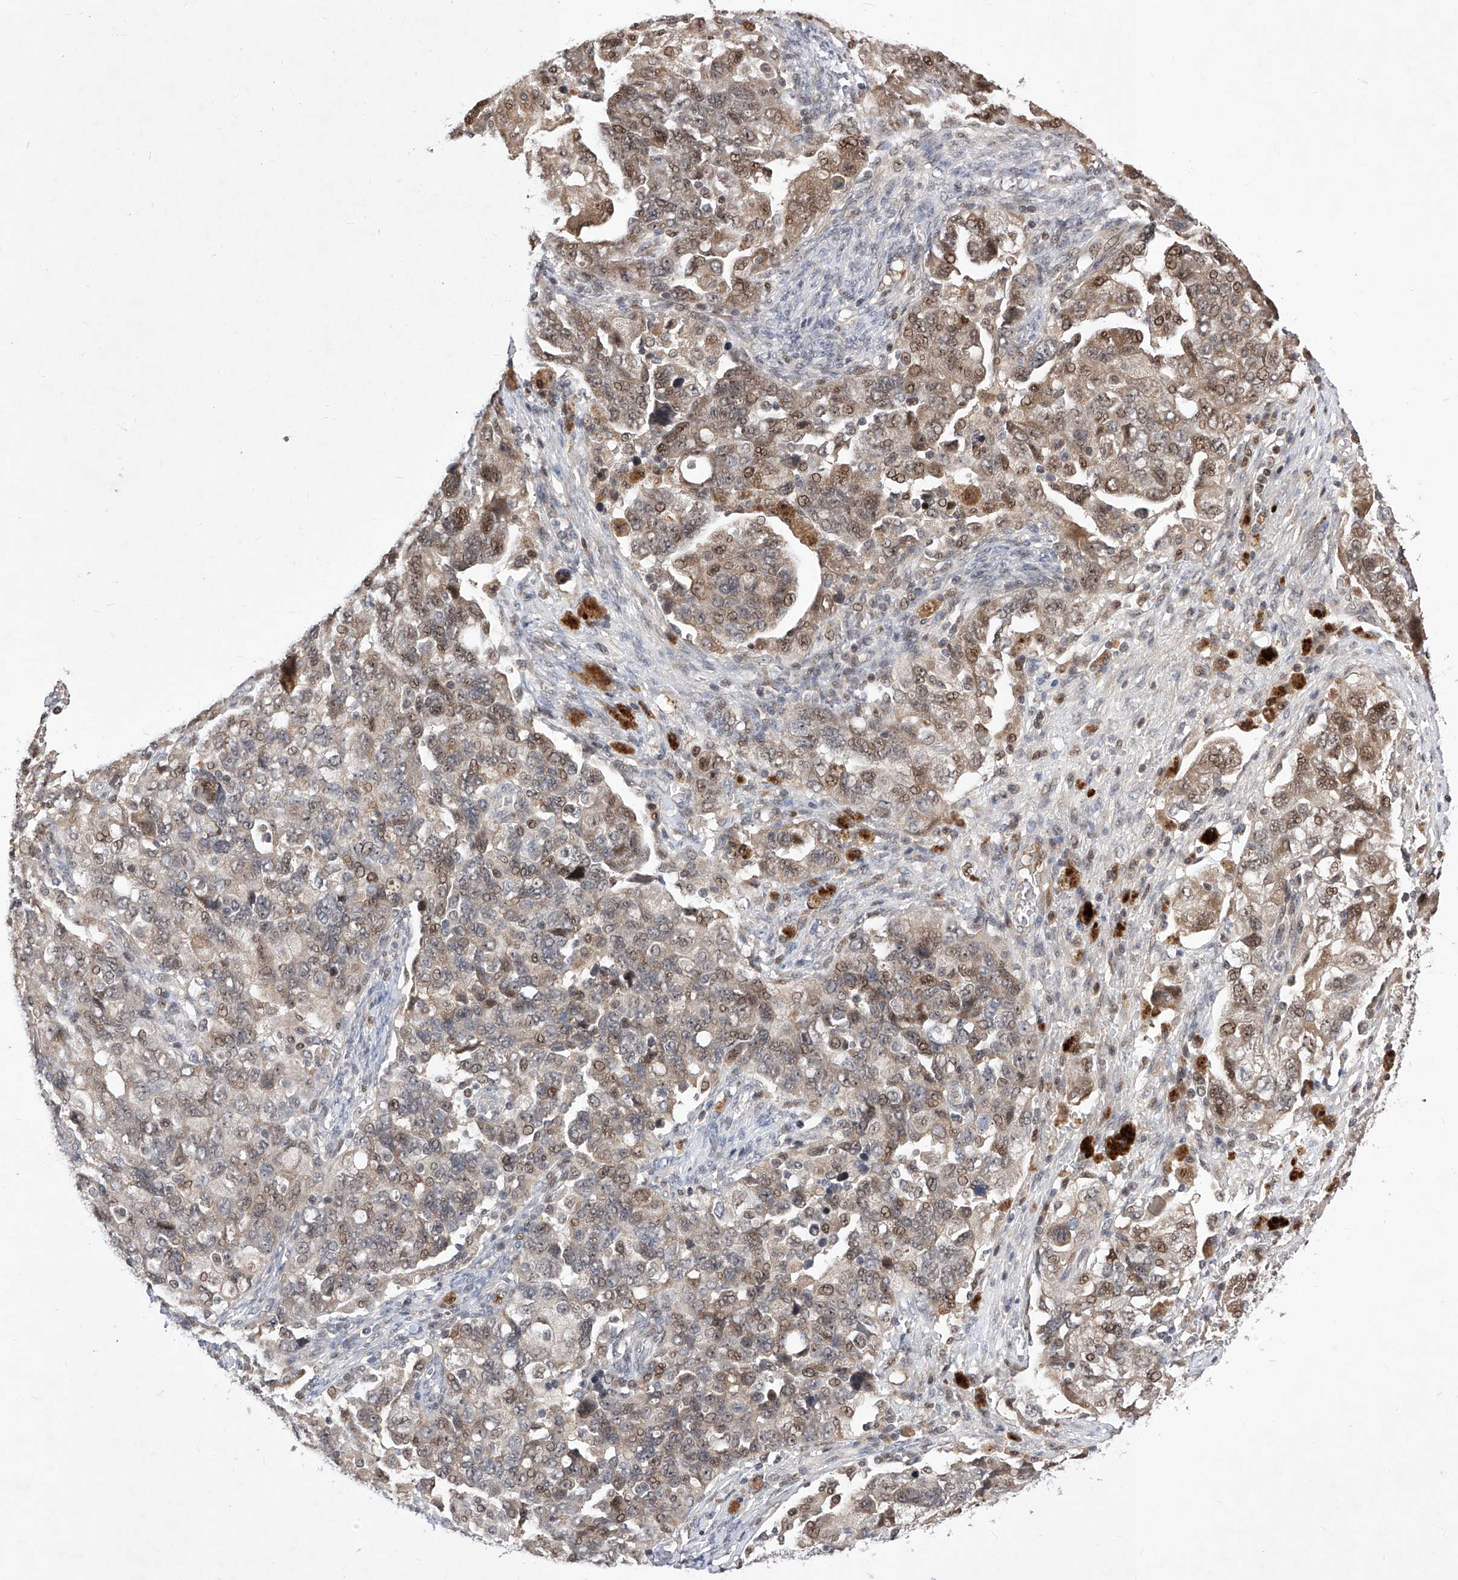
{"staining": {"intensity": "moderate", "quantity": ">75%", "location": "cytoplasmic/membranous,nuclear"}, "tissue": "ovarian cancer", "cell_type": "Tumor cells", "image_type": "cancer", "snomed": [{"axis": "morphology", "description": "Carcinoma, NOS"}, {"axis": "morphology", "description": "Cystadenocarcinoma, serous, NOS"}, {"axis": "topography", "description": "Ovary"}], "caption": "Ovarian cancer was stained to show a protein in brown. There is medium levels of moderate cytoplasmic/membranous and nuclear staining in about >75% of tumor cells. (Brightfield microscopy of DAB IHC at high magnification).", "gene": "LGR4", "patient": {"sex": "female", "age": 69}}